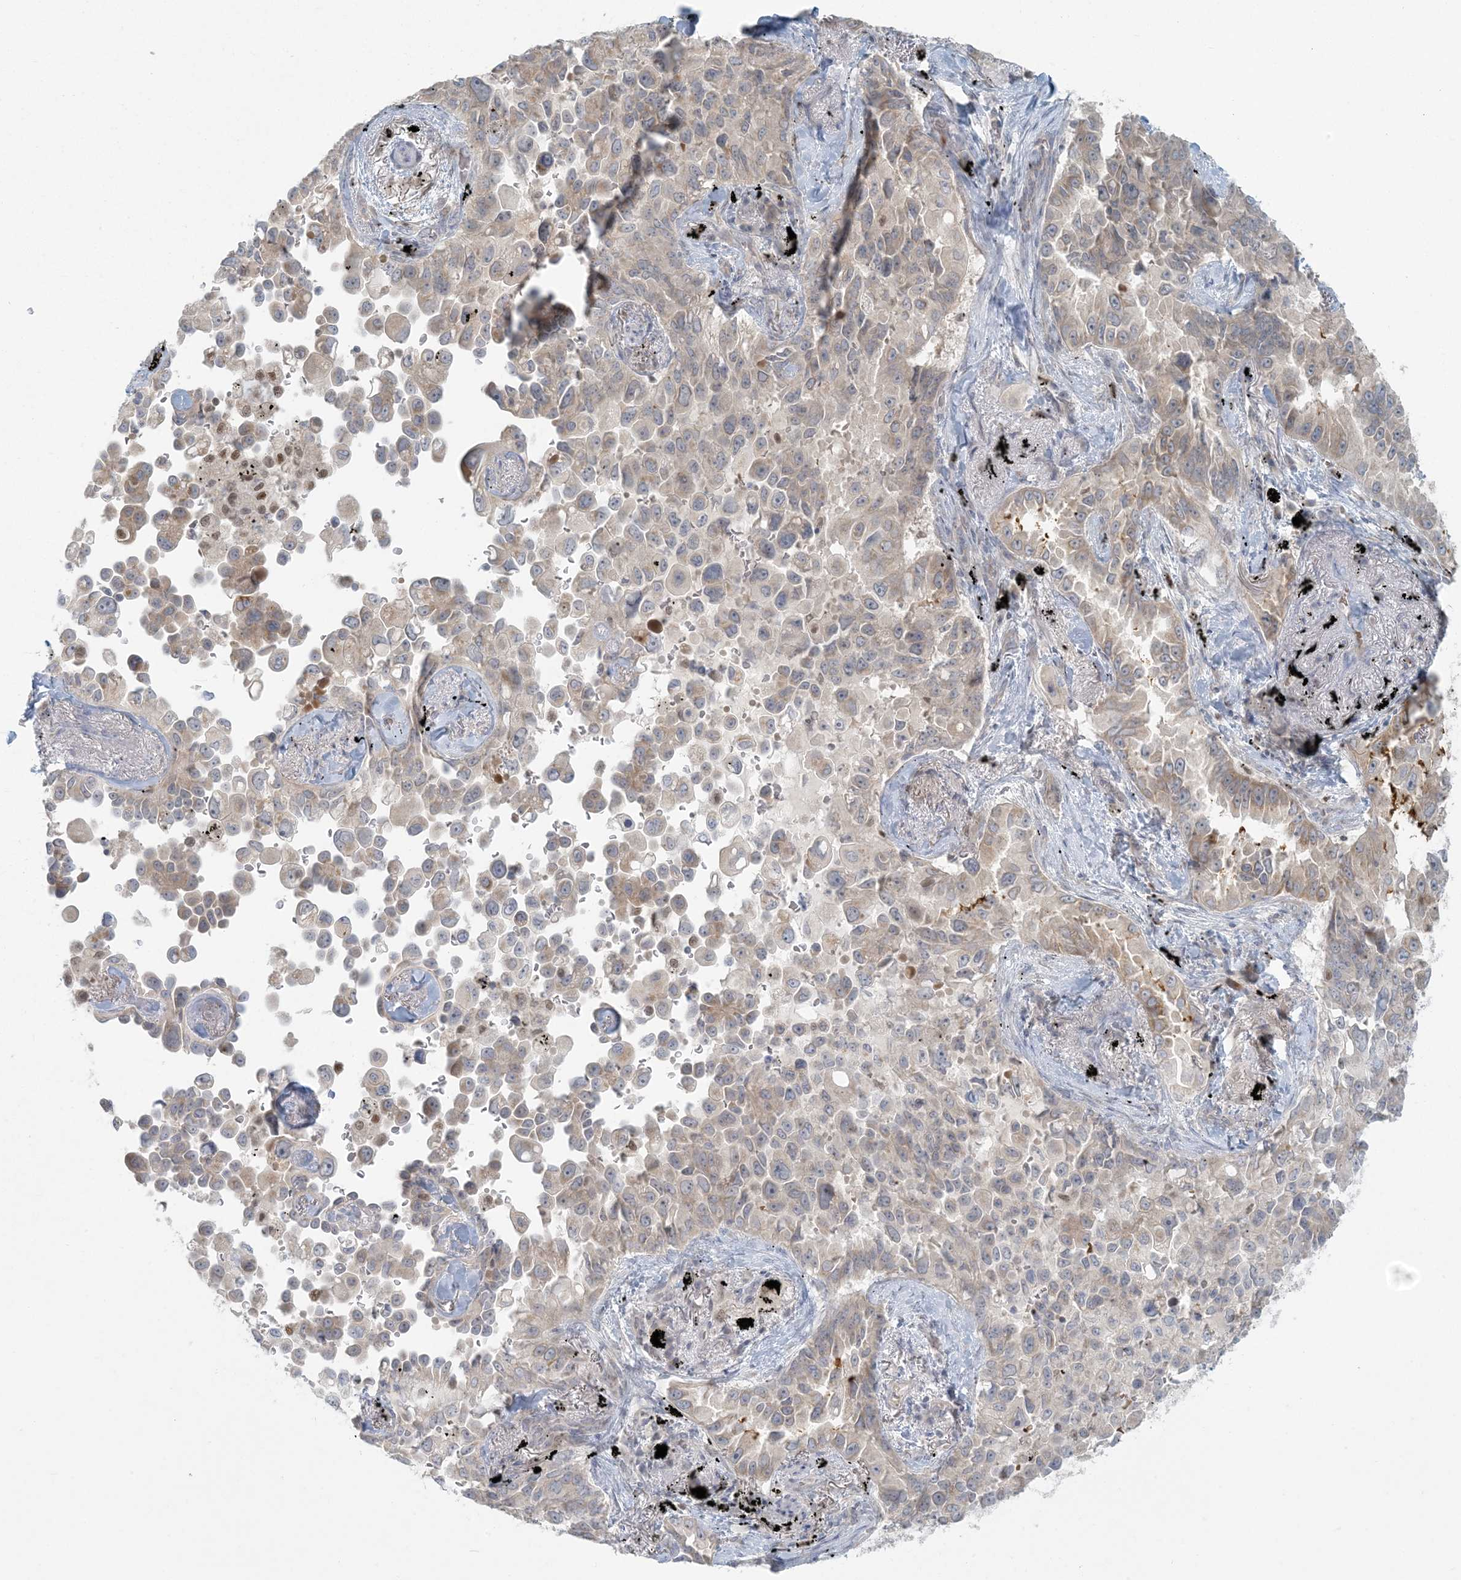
{"staining": {"intensity": "weak", "quantity": "<25%", "location": "cytoplasmic/membranous"}, "tissue": "lung cancer", "cell_type": "Tumor cells", "image_type": "cancer", "snomed": [{"axis": "morphology", "description": "Adenocarcinoma, NOS"}, {"axis": "topography", "description": "Lung"}], "caption": "DAB immunohistochemical staining of lung adenocarcinoma displays no significant staining in tumor cells.", "gene": "CTDNEP1", "patient": {"sex": "female", "age": 67}}